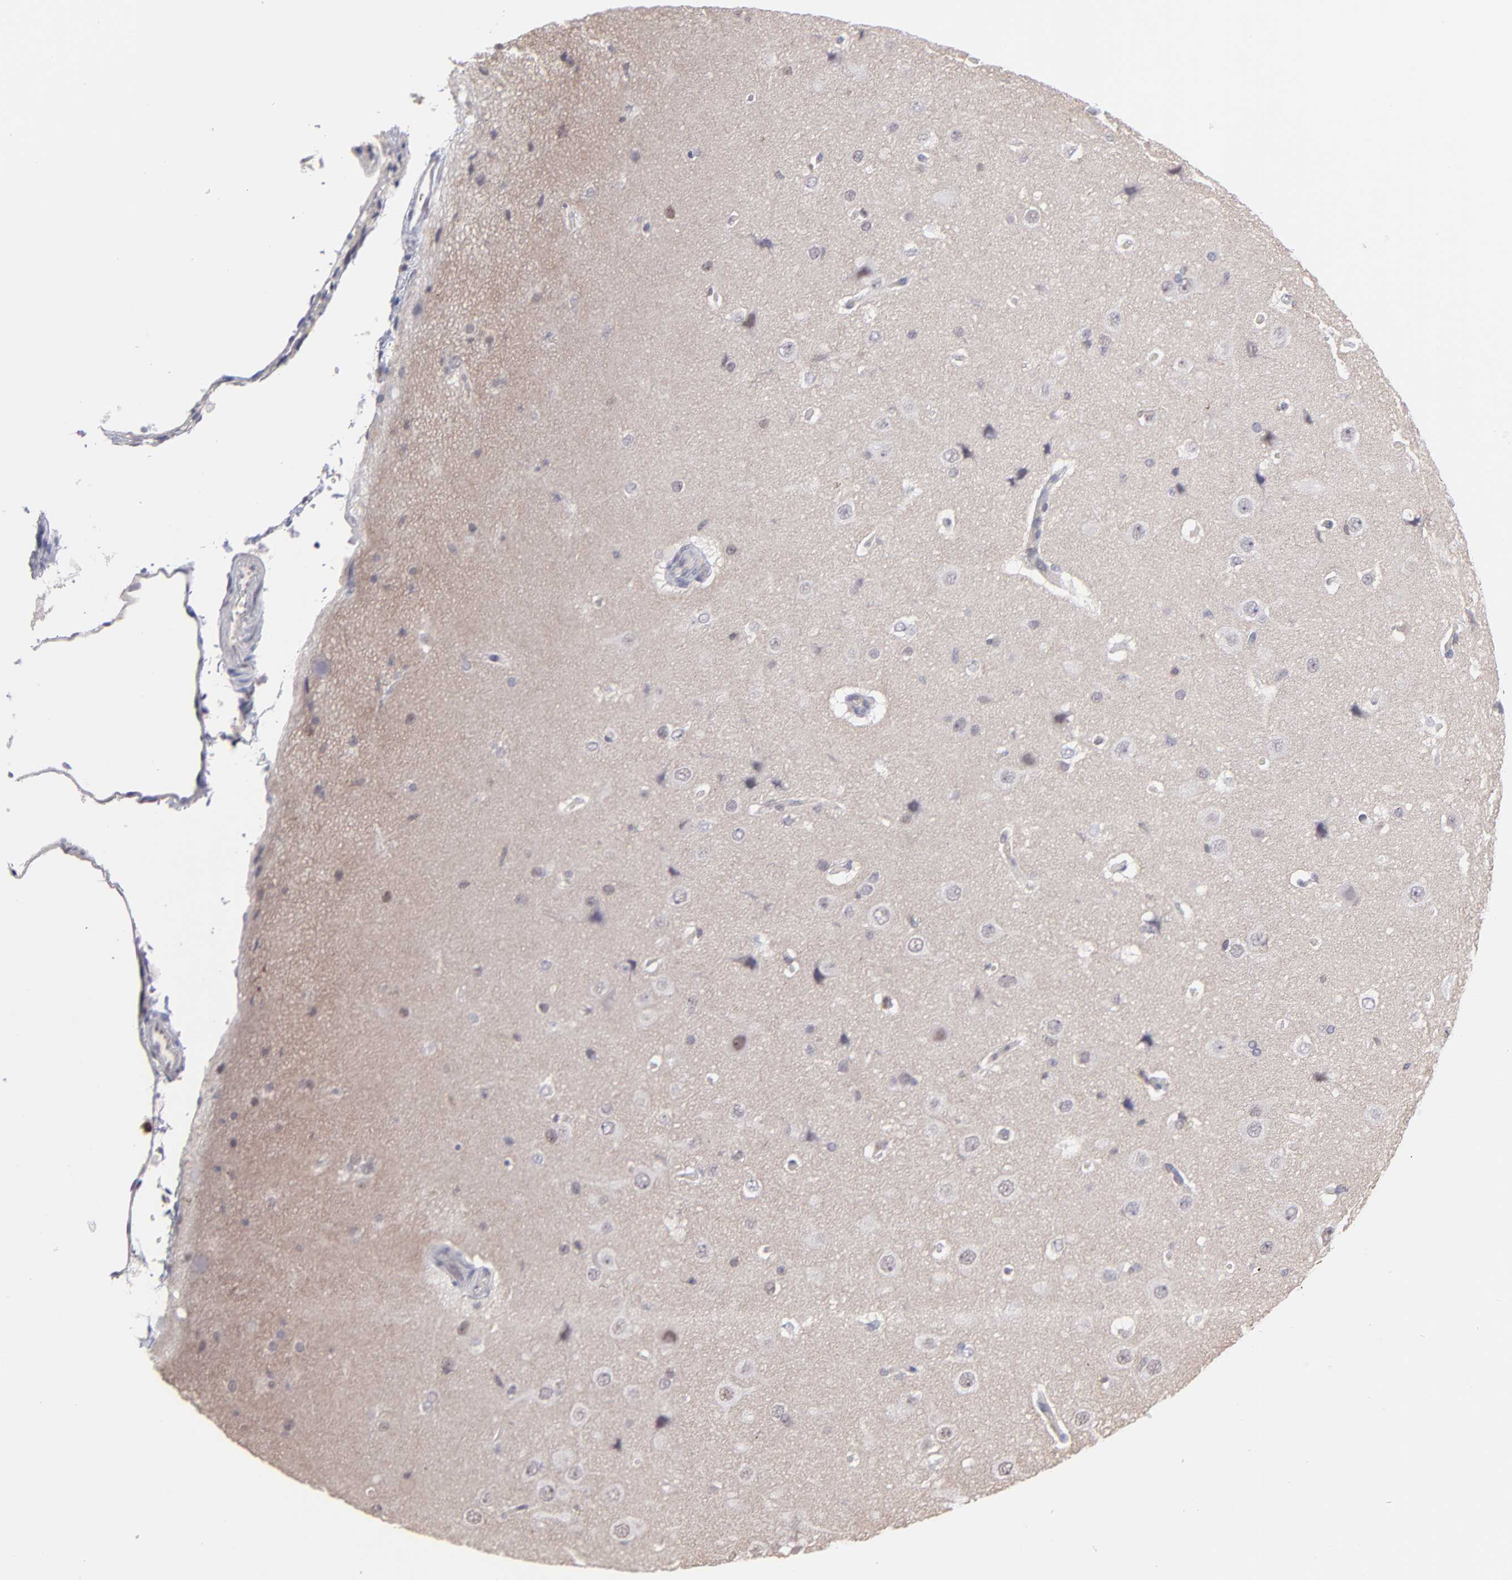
{"staining": {"intensity": "negative", "quantity": "none", "location": "none"}, "tissue": "cerebral cortex", "cell_type": "Endothelial cells", "image_type": "normal", "snomed": [{"axis": "morphology", "description": "Normal tissue, NOS"}, {"axis": "topography", "description": "Cerebral cortex"}], "caption": "Immunohistochemistry (IHC) histopathology image of benign cerebral cortex: cerebral cortex stained with DAB (3,3'-diaminobenzidine) exhibits no significant protein staining in endothelial cells.", "gene": "OAS1", "patient": {"sex": "female", "age": 45}}